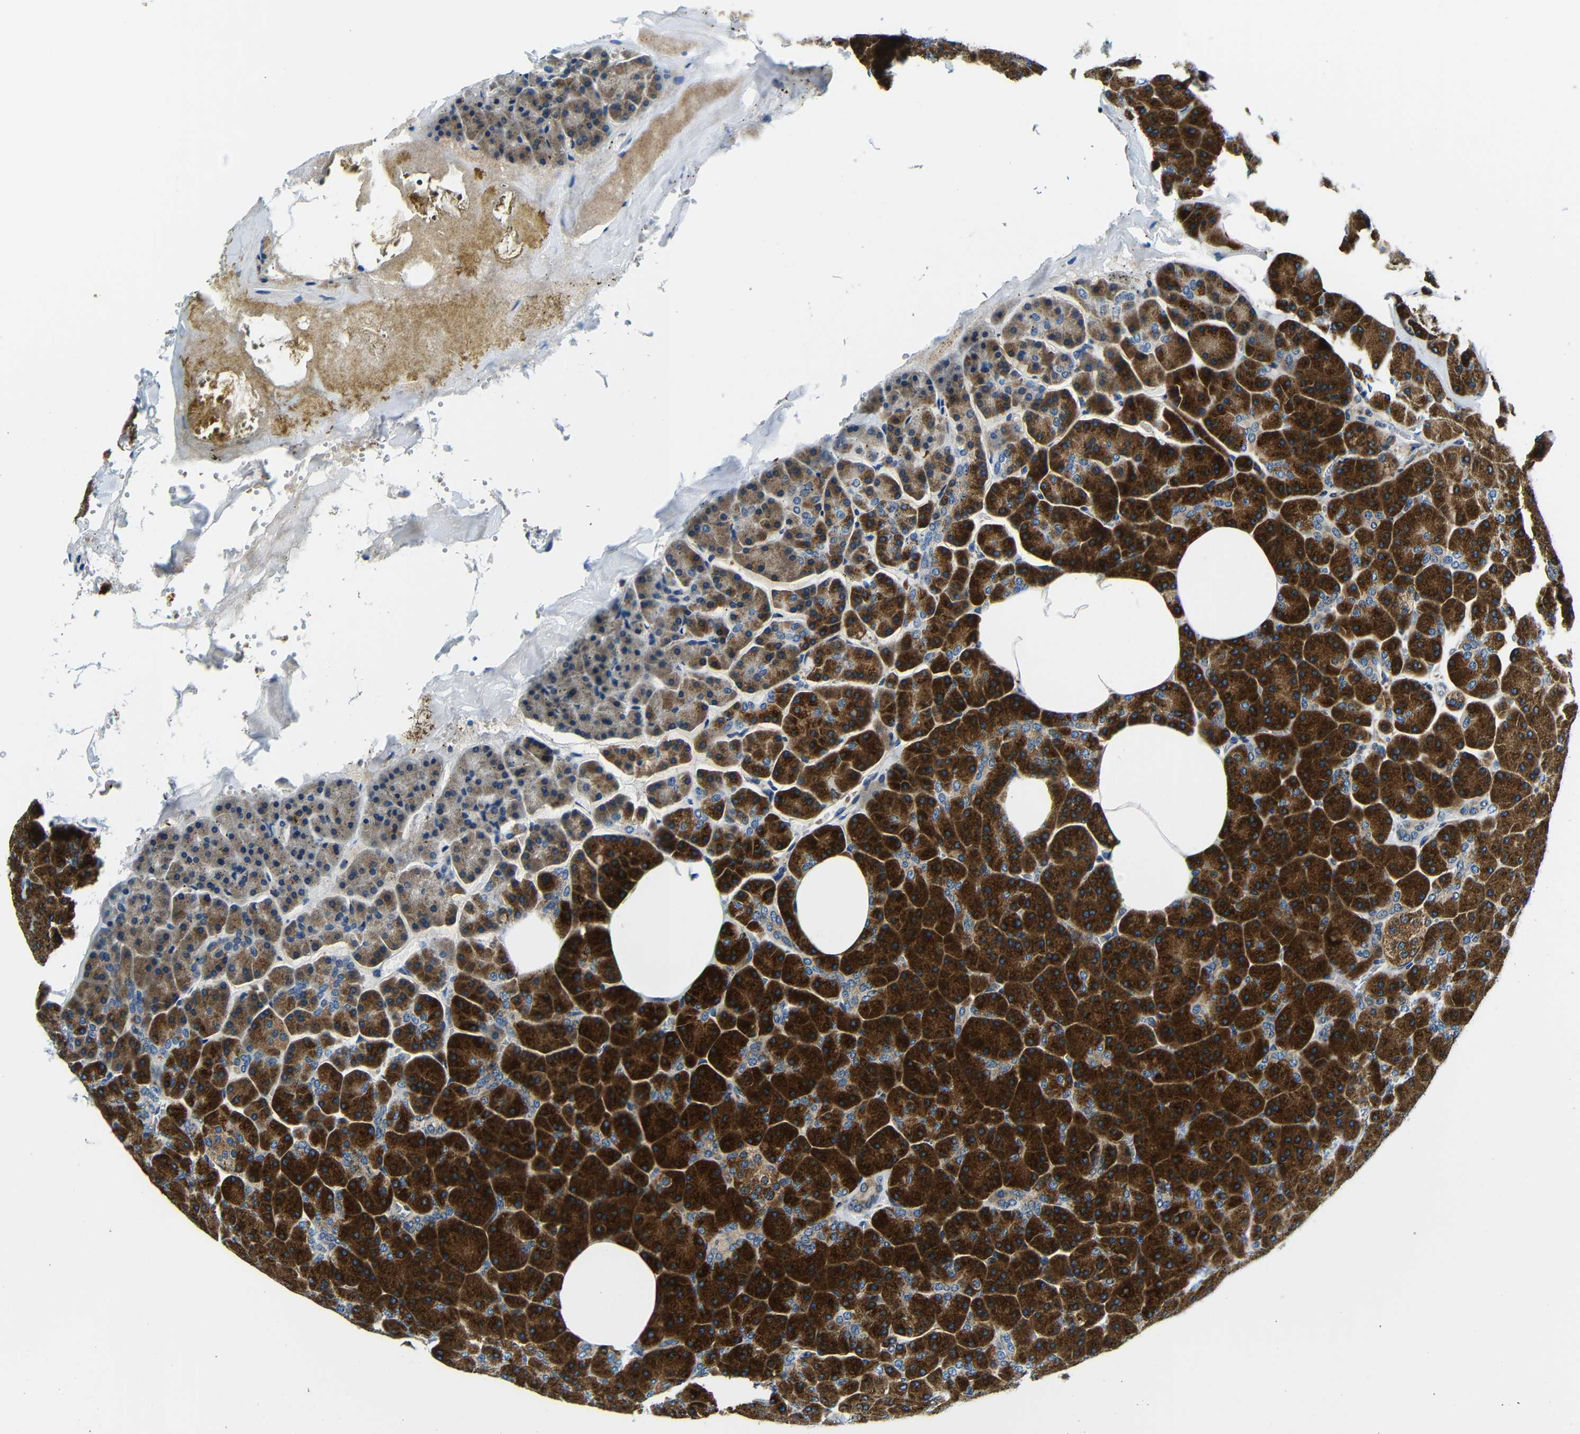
{"staining": {"intensity": "strong", "quantity": ">75%", "location": "cytoplasmic/membranous"}, "tissue": "pancreas", "cell_type": "Exocrine glandular cells", "image_type": "normal", "snomed": [{"axis": "morphology", "description": "Normal tissue, NOS"}, {"axis": "topography", "description": "Pancreas"}], "caption": "IHC (DAB (3,3'-diaminobenzidine)) staining of normal human pancreas displays strong cytoplasmic/membranous protein expression in approximately >75% of exocrine glandular cells. The staining was performed using DAB to visualize the protein expression in brown, while the nuclei were stained in blue with hematoxylin (Magnification: 20x).", "gene": "USO1", "patient": {"sex": "female", "age": 35}}